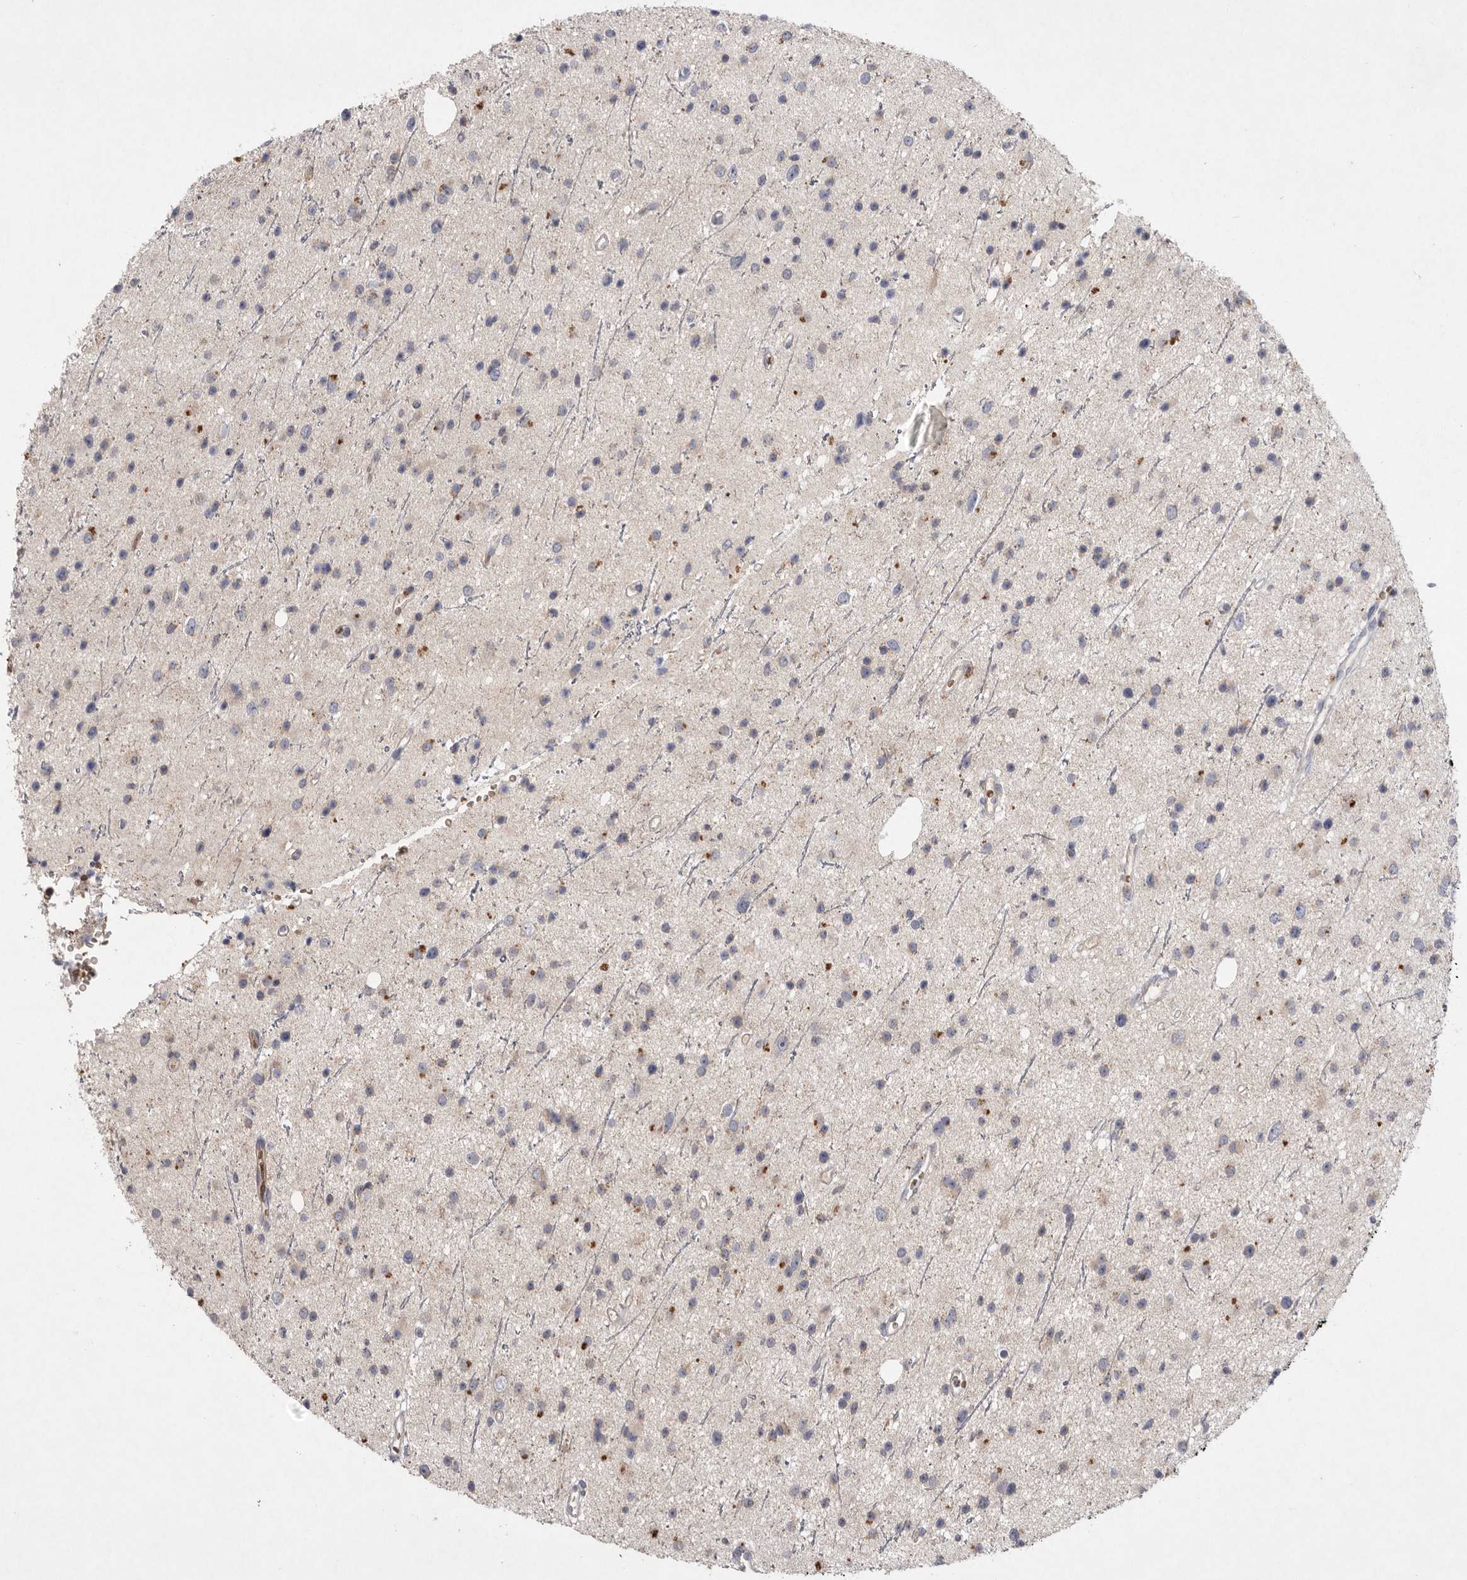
{"staining": {"intensity": "weak", "quantity": "<25%", "location": "cytoplasmic/membranous"}, "tissue": "glioma", "cell_type": "Tumor cells", "image_type": "cancer", "snomed": [{"axis": "morphology", "description": "Glioma, malignant, Low grade"}, {"axis": "topography", "description": "Cerebral cortex"}], "caption": "Tumor cells are negative for protein expression in human glioma.", "gene": "TNFSF14", "patient": {"sex": "female", "age": 39}}